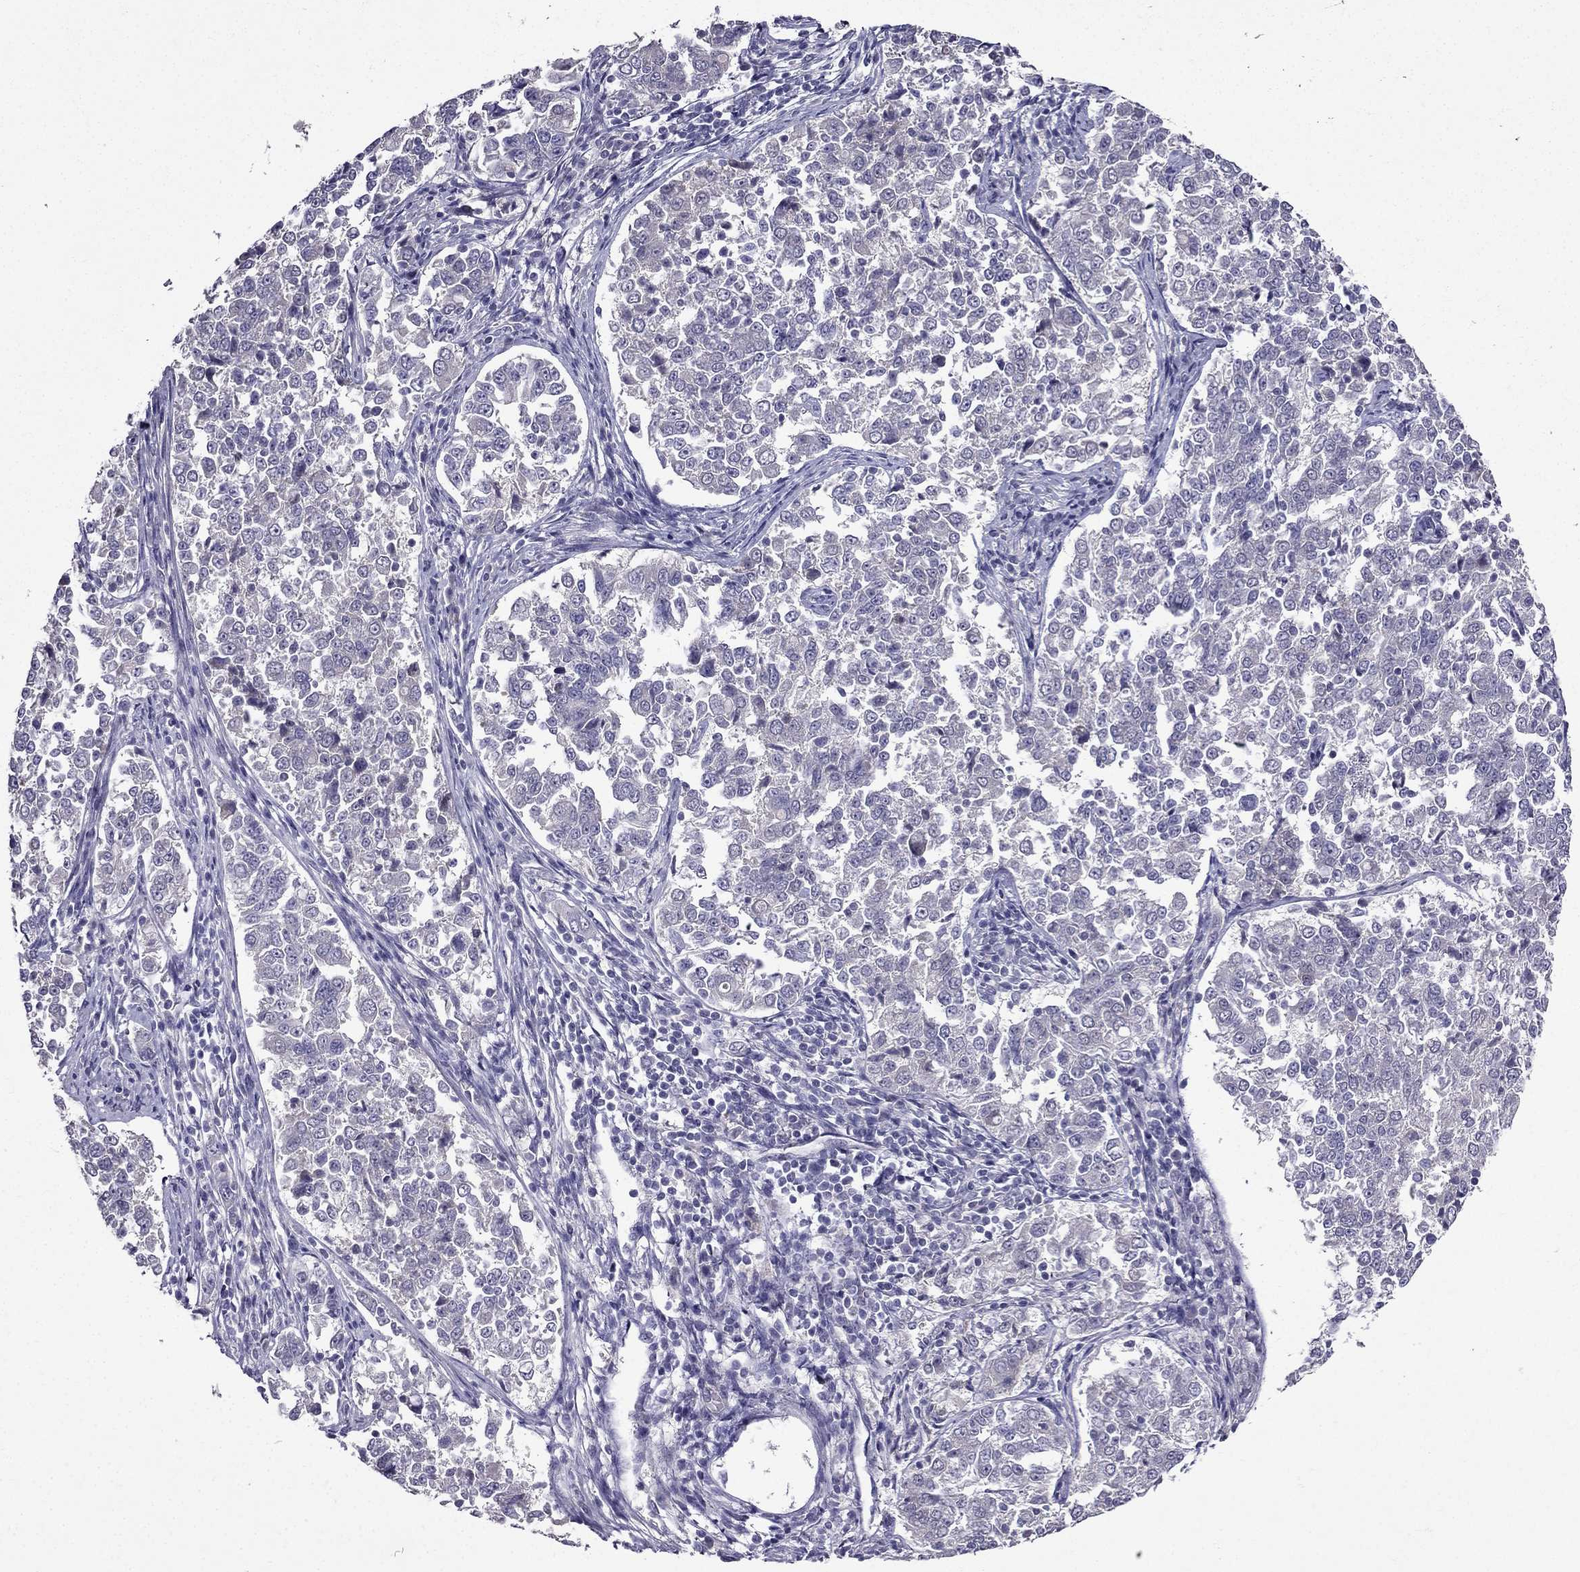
{"staining": {"intensity": "negative", "quantity": "none", "location": "none"}, "tissue": "endometrial cancer", "cell_type": "Tumor cells", "image_type": "cancer", "snomed": [{"axis": "morphology", "description": "Adenocarcinoma, NOS"}, {"axis": "topography", "description": "Endometrium"}], "caption": "Micrograph shows no protein staining in tumor cells of endometrial cancer (adenocarcinoma) tissue.", "gene": "DUSP15", "patient": {"sex": "female", "age": 43}}